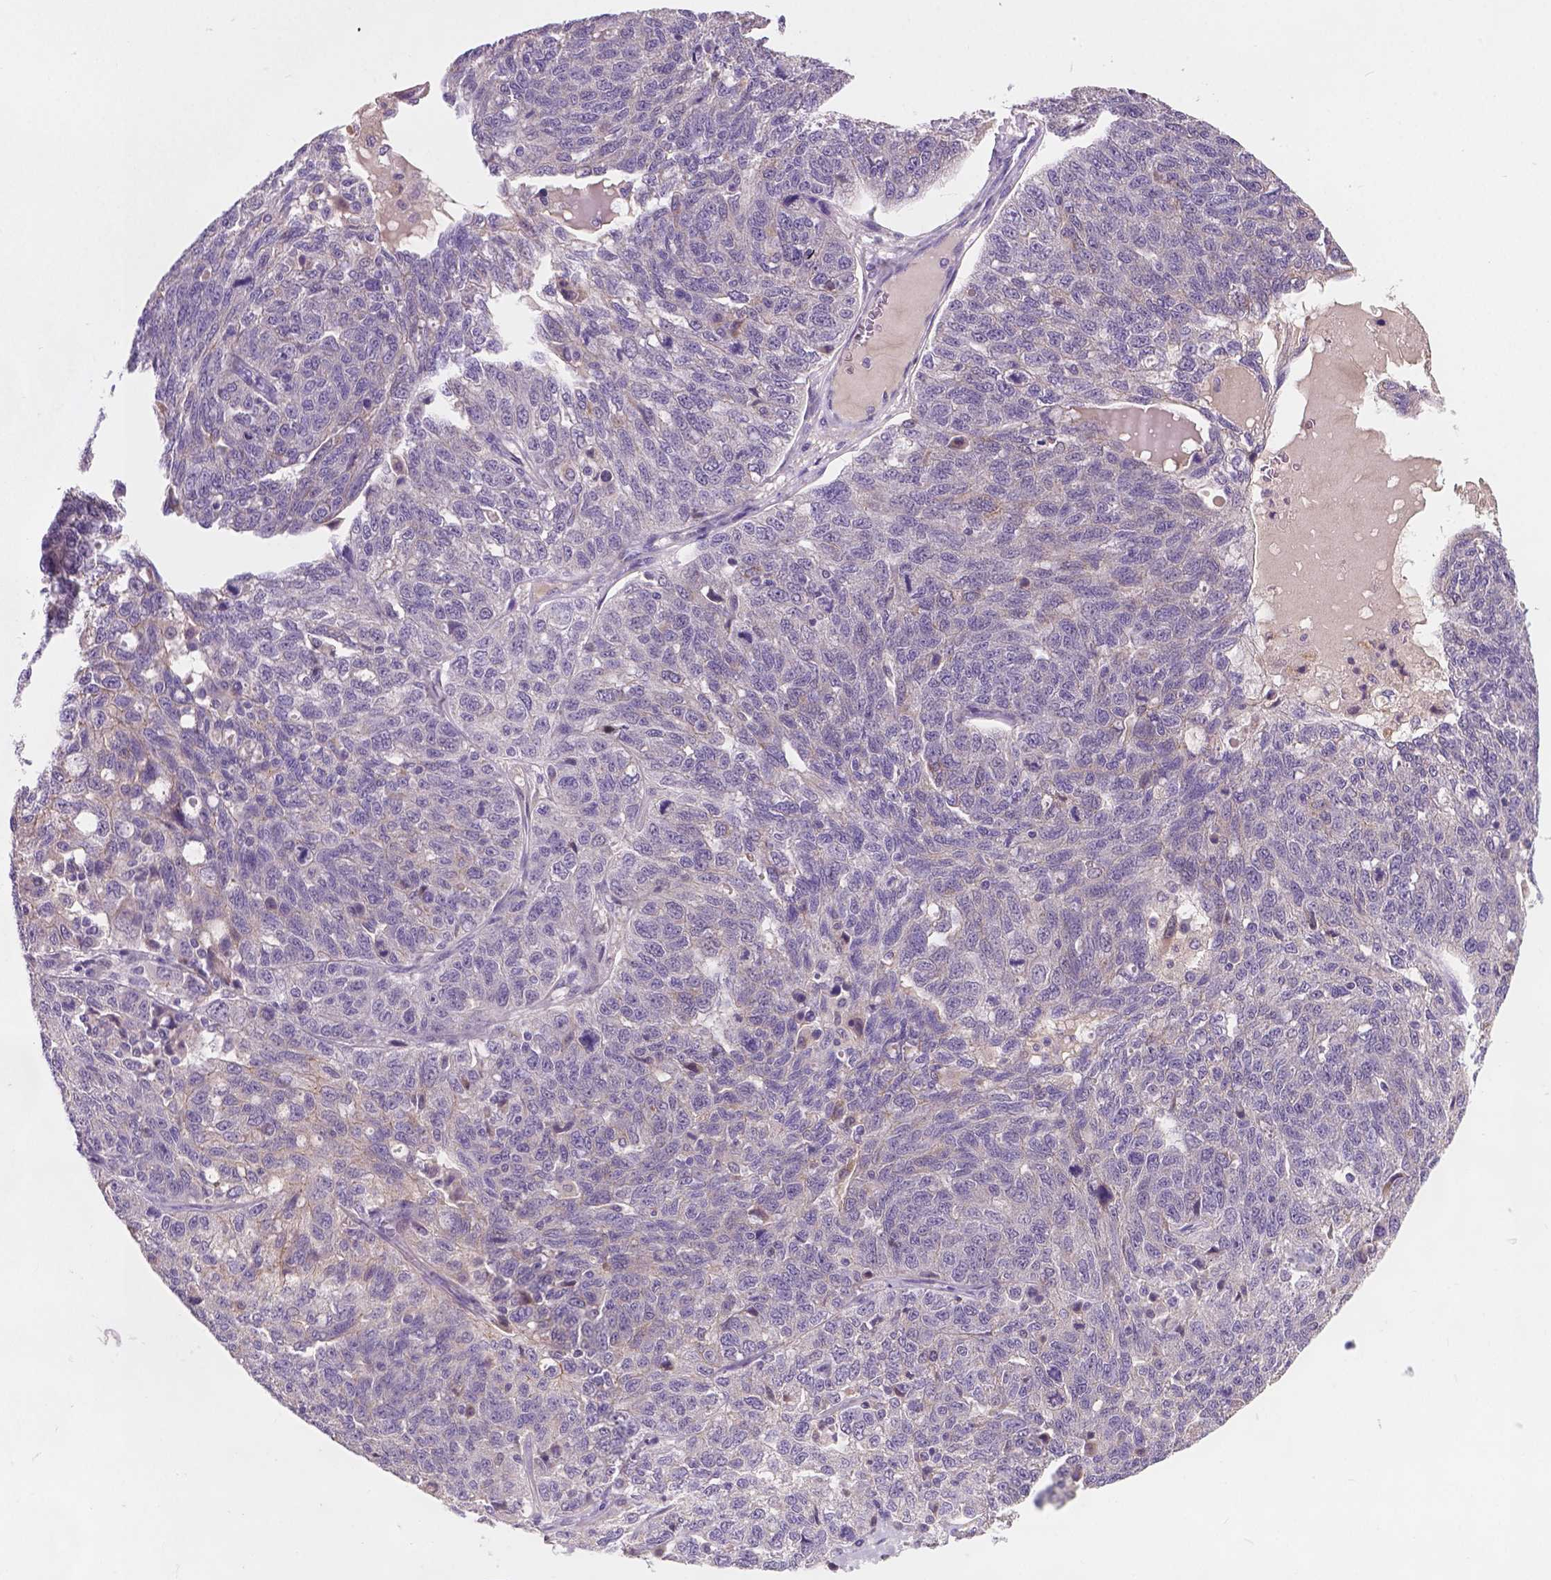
{"staining": {"intensity": "negative", "quantity": "none", "location": "none"}, "tissue": "ovarian cancer", "cell_type": "Tumor cells", "image_type": "cancer", "snomed": [{"axis": "morphology", "description": "Cystadenocarcinoma, serous, NOS"}, {"axis": "topography", "description": "Ovary"}], "caption": "Tumor cells show no significant staining in serous cystadenocarcinoma (ovarian).", "gene": "GXYLT2", "patient": {"sex": "female", "age": 71}}